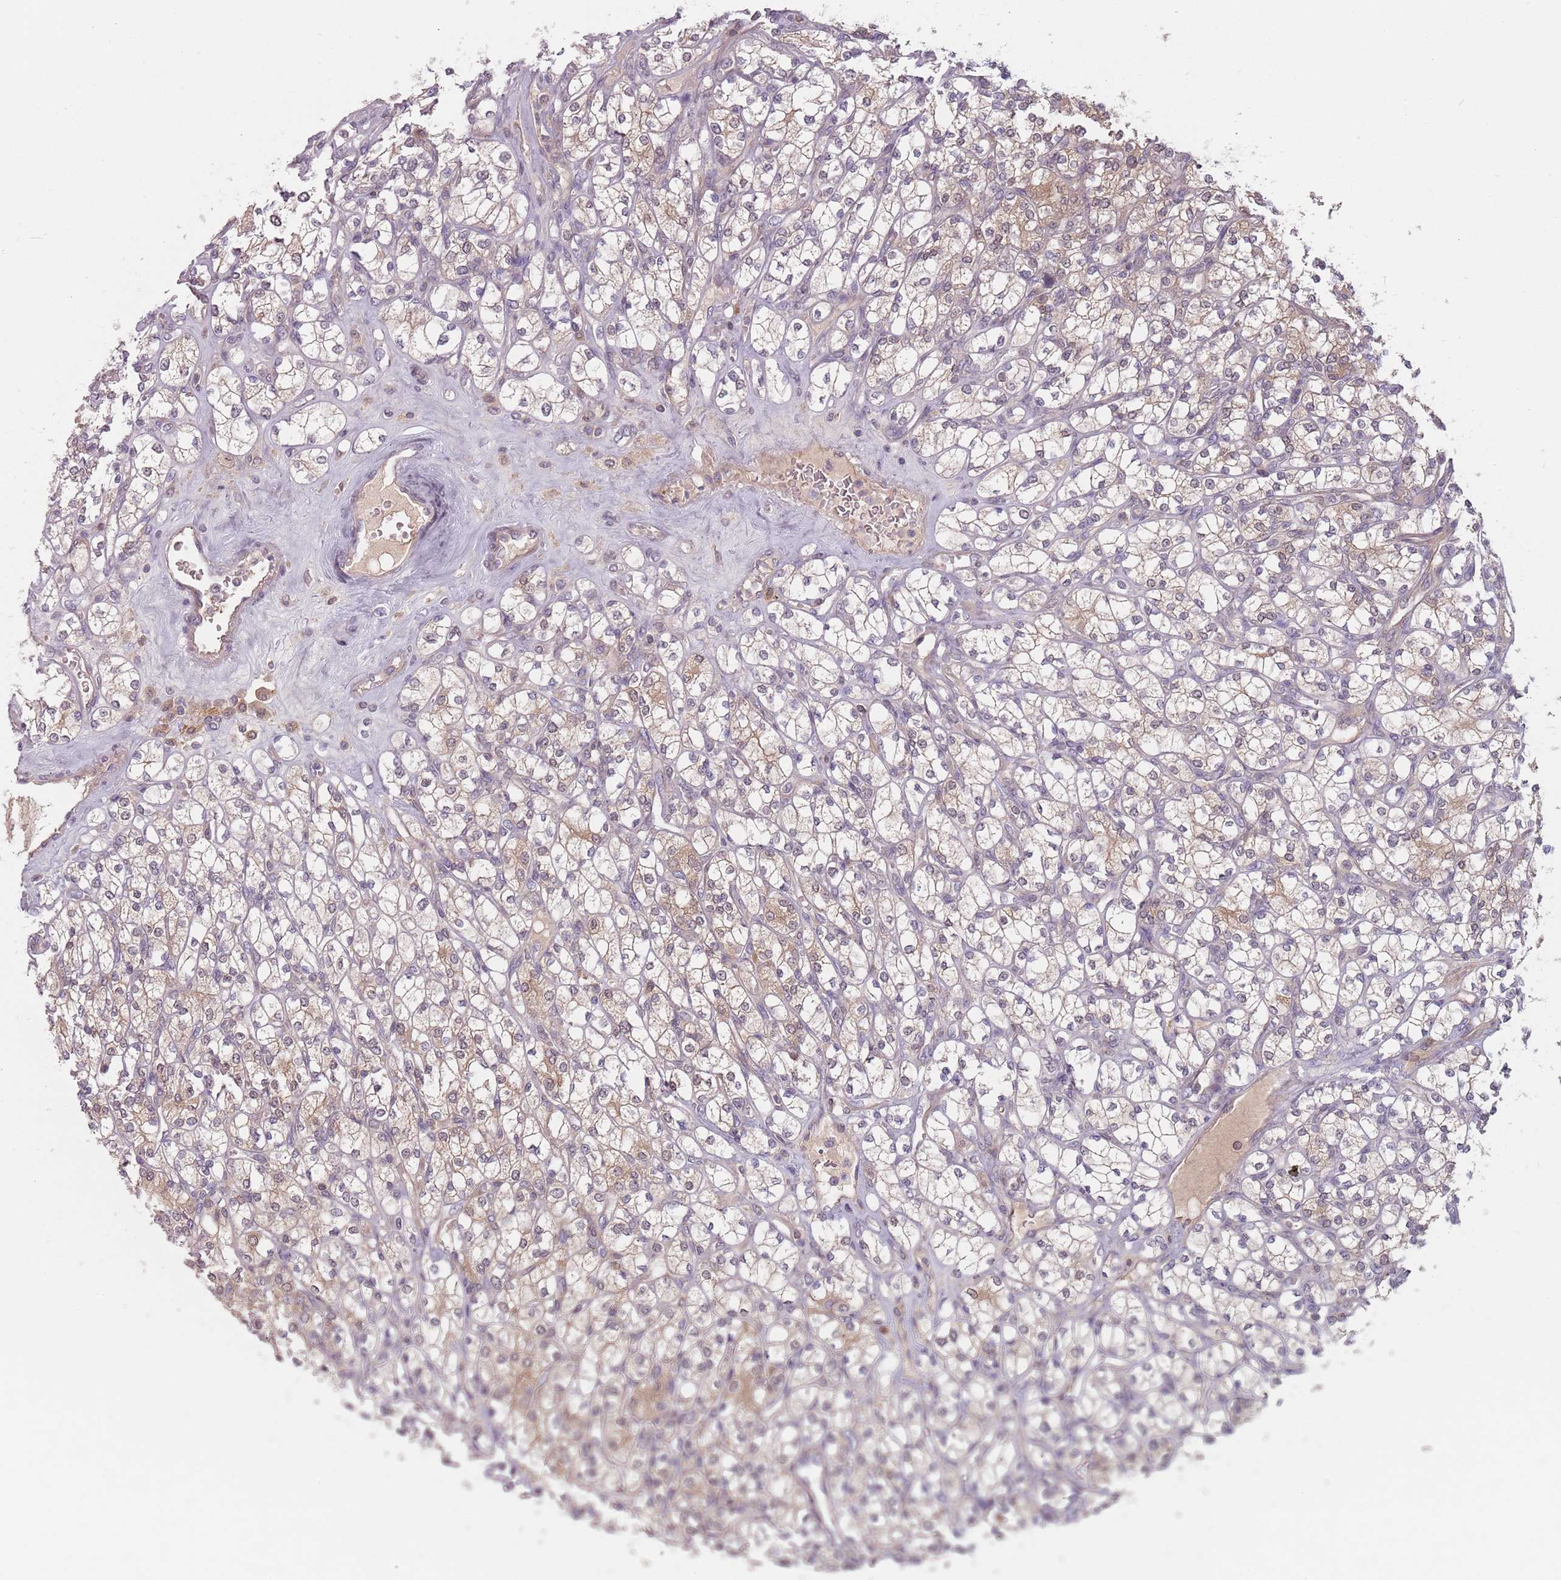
{"staining": {"intensity": "weak", "quantity": "25%-75%", "location": "cytoplasmic/membranous"}, "tissue": "renal cancer", "cell_type": "Tumor cells", "image_type": "cancer", "snomed": [{"axis": "morphology", "description": "Adenocarcinoma, NOS"}, {"axis": "topography", "description": "Kidney"}], "caption": "Weak cytoplasmic/membranous protein staining is present in about 25%-75% of tumor cells in adenocarcinoma (renal). The protein is stained brown, and the nuclei are stained in blue (DAB (3,3'-diaminobenzidine) IHC with brightfield microscopy, high magnification).", "gene": "NAXE", "patient": {"sex": "male", "age": 77}}